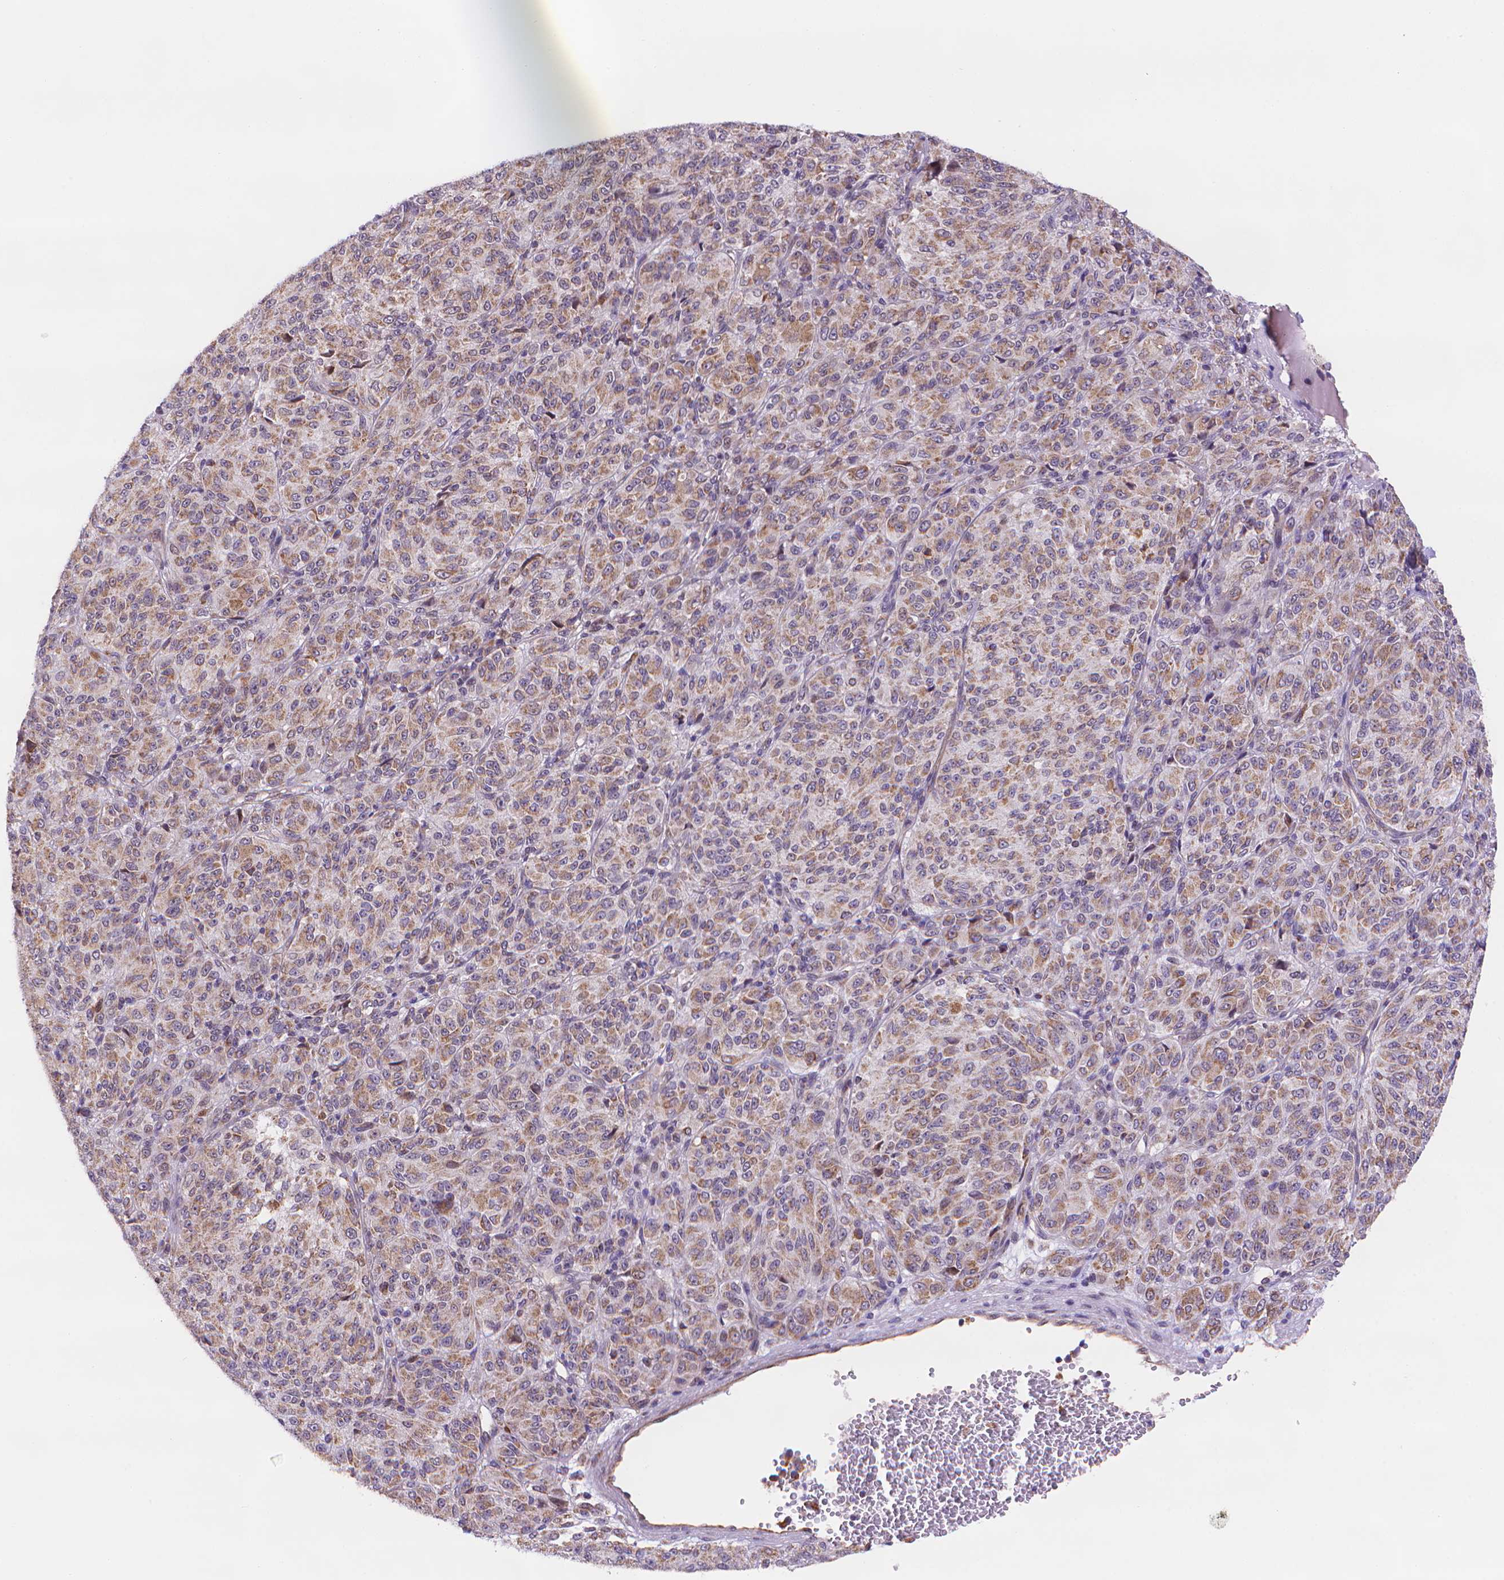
{"staining": {"intensity": "moderate", "quantity": ">75%", "location": "cytoplasmic/membranous"}, "tissue": "melanoma", "cell_type": "Tumor cells", "image_type": "cancer", "snomed": [{"axis": "morphology", "description": "Malignant melanoma, Metastatic site"}, {"axis": "topography", "description": "Brain"}], "caption": "DAB immunohistochemical staining of human malignant melanoma (metastatic site) reveals moderate cytoplasmic/membranous protein expression in approximately >75% of tumor cells.", "gene": "CYYR1", "patient": {"sex": "female", "age": 56}}